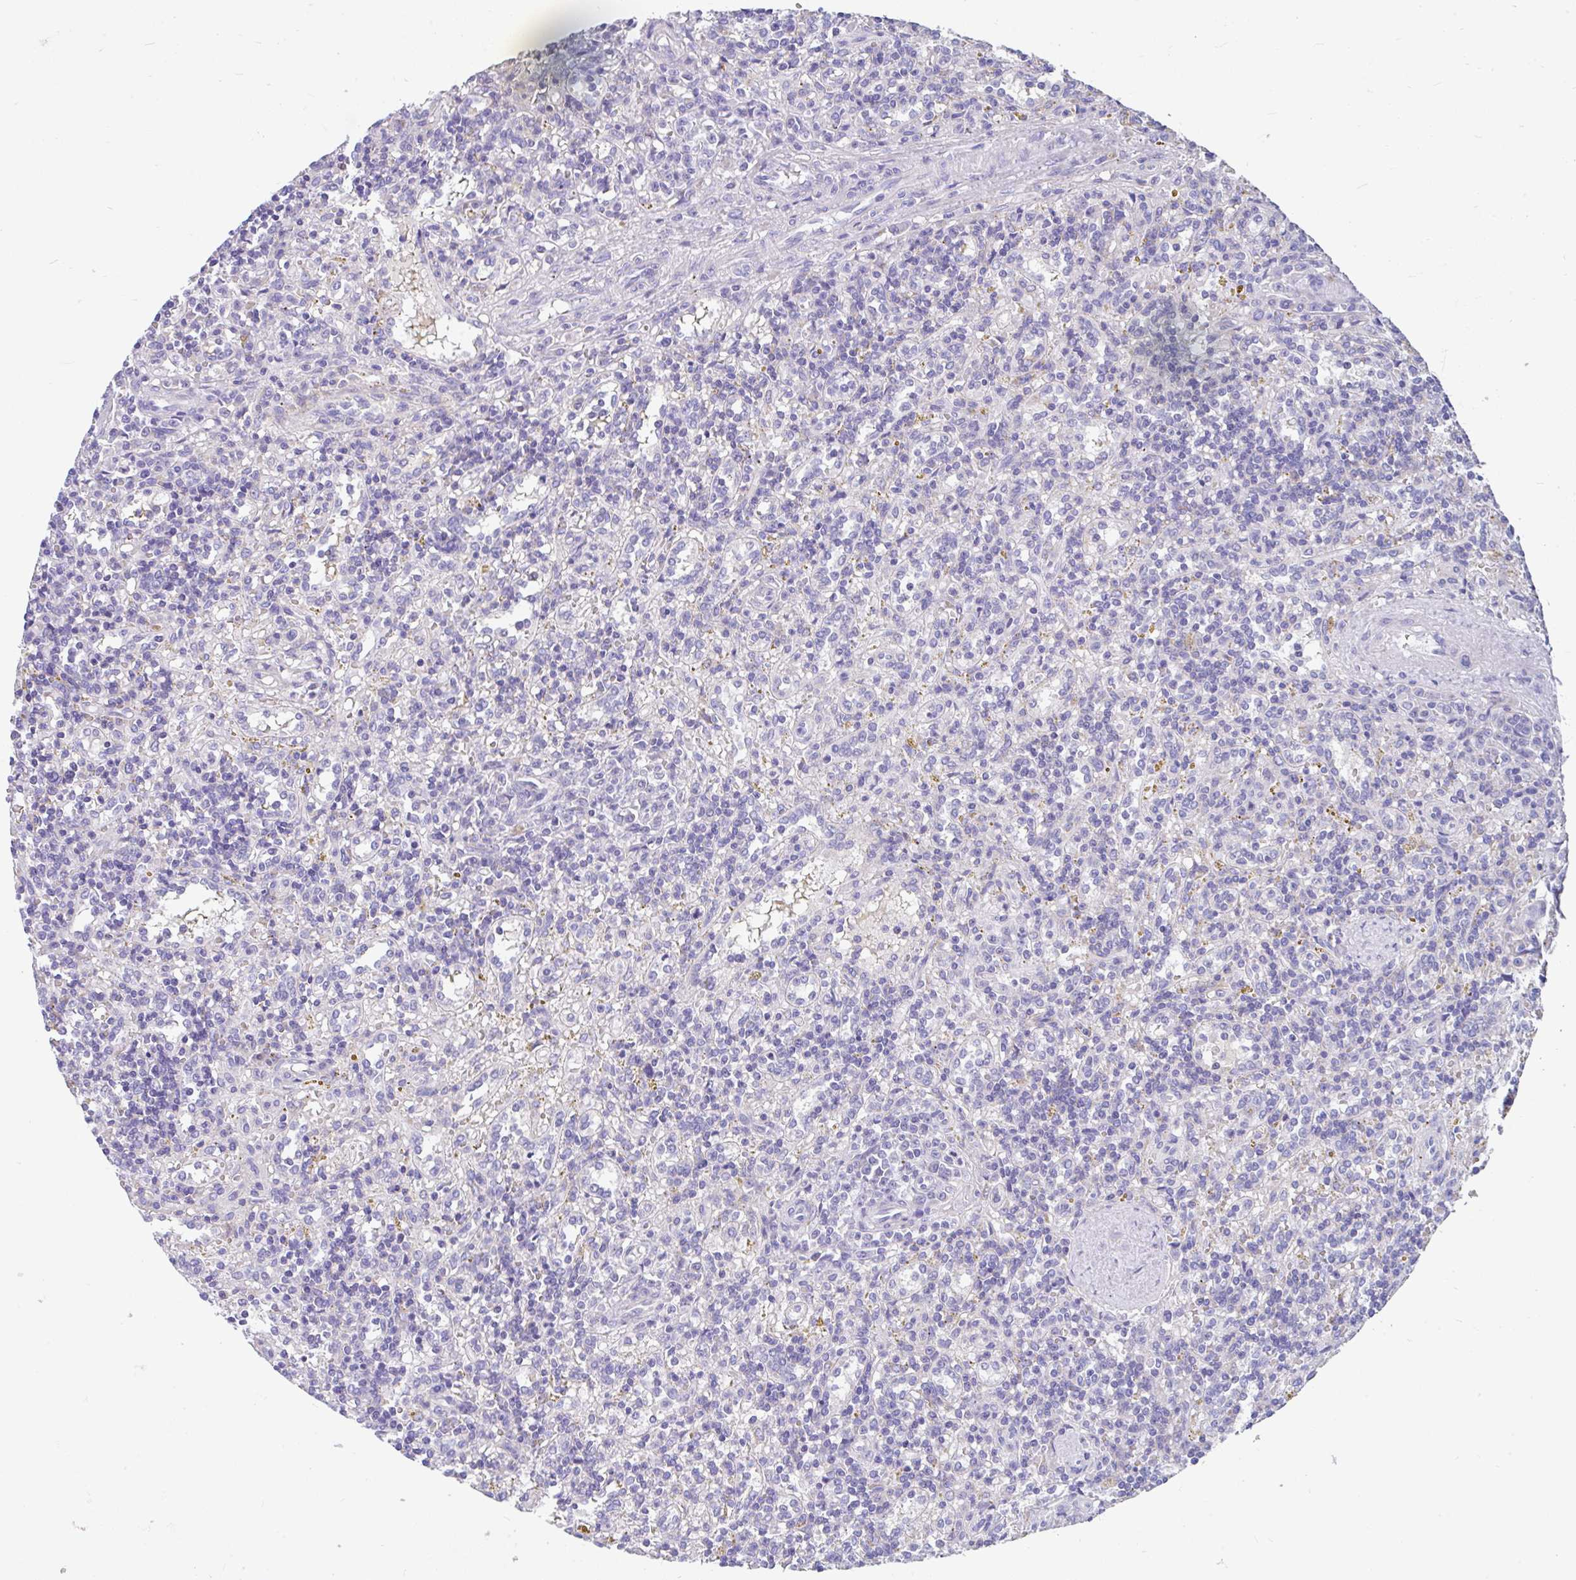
{"staining": {"intensity": "negative", "quantity": "none", "location": "none"}, "tissue": "lymphoma", "cell_type": "Tumor cells", "image_type": "cancer", "snomed": [{"axis": "morphology", "description": "Malignant lymphoma, non-Hodgkin's type, Low grade"}, {"axis": "topography", "description": "Spleen"}], "caption": "Tumor cells show no significant expression in lymphoma. Nuclei are stained in blue.", "gene": "CCSAP", "patient": {"sex": "male", "age": 67}}